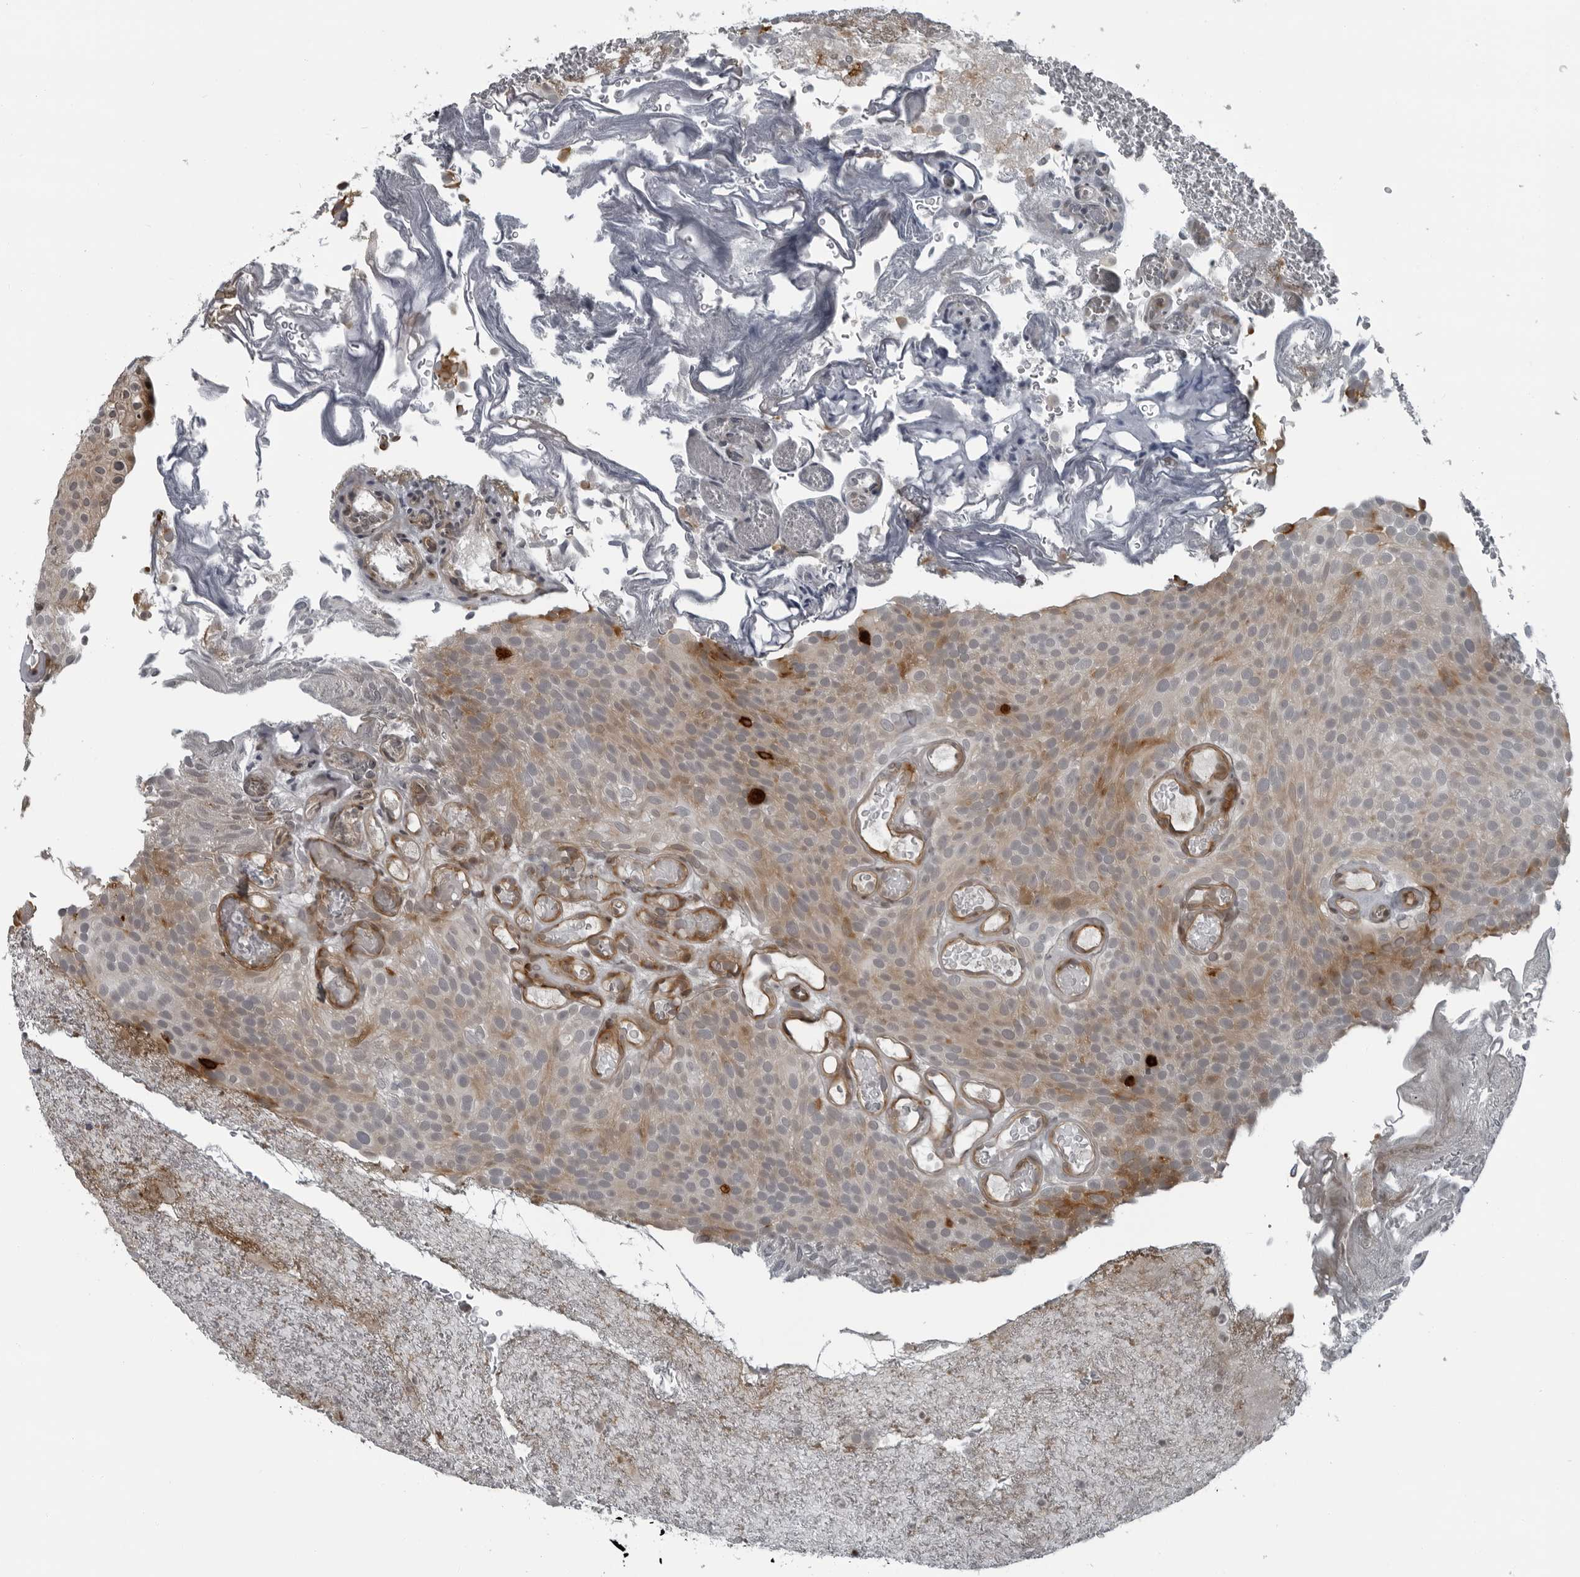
{"staining": {"intensity": "moderate", "quantity": "<25%", "location": "cytoplasmic/membranous"}, "tissue": "urothelial cancer", "cell_type": "Tumor cells", "image_type": "cancer", "snomed": [{"axis": "morphology", "description": "Urothelial carcinoma, Low grade"}, {"axis": "topography", "description": "Urinary bladder"}], "caption": "Immunohistochemistry photomicrograph of human low-grade urothelial carcinoma stained for a protein (brown), which shows low levels of moderate cytoplasmic/membranous staining in about <25% of tumor cells.", "gene": "FAM102B", "patient": {"sex": "male", "age": 78}}